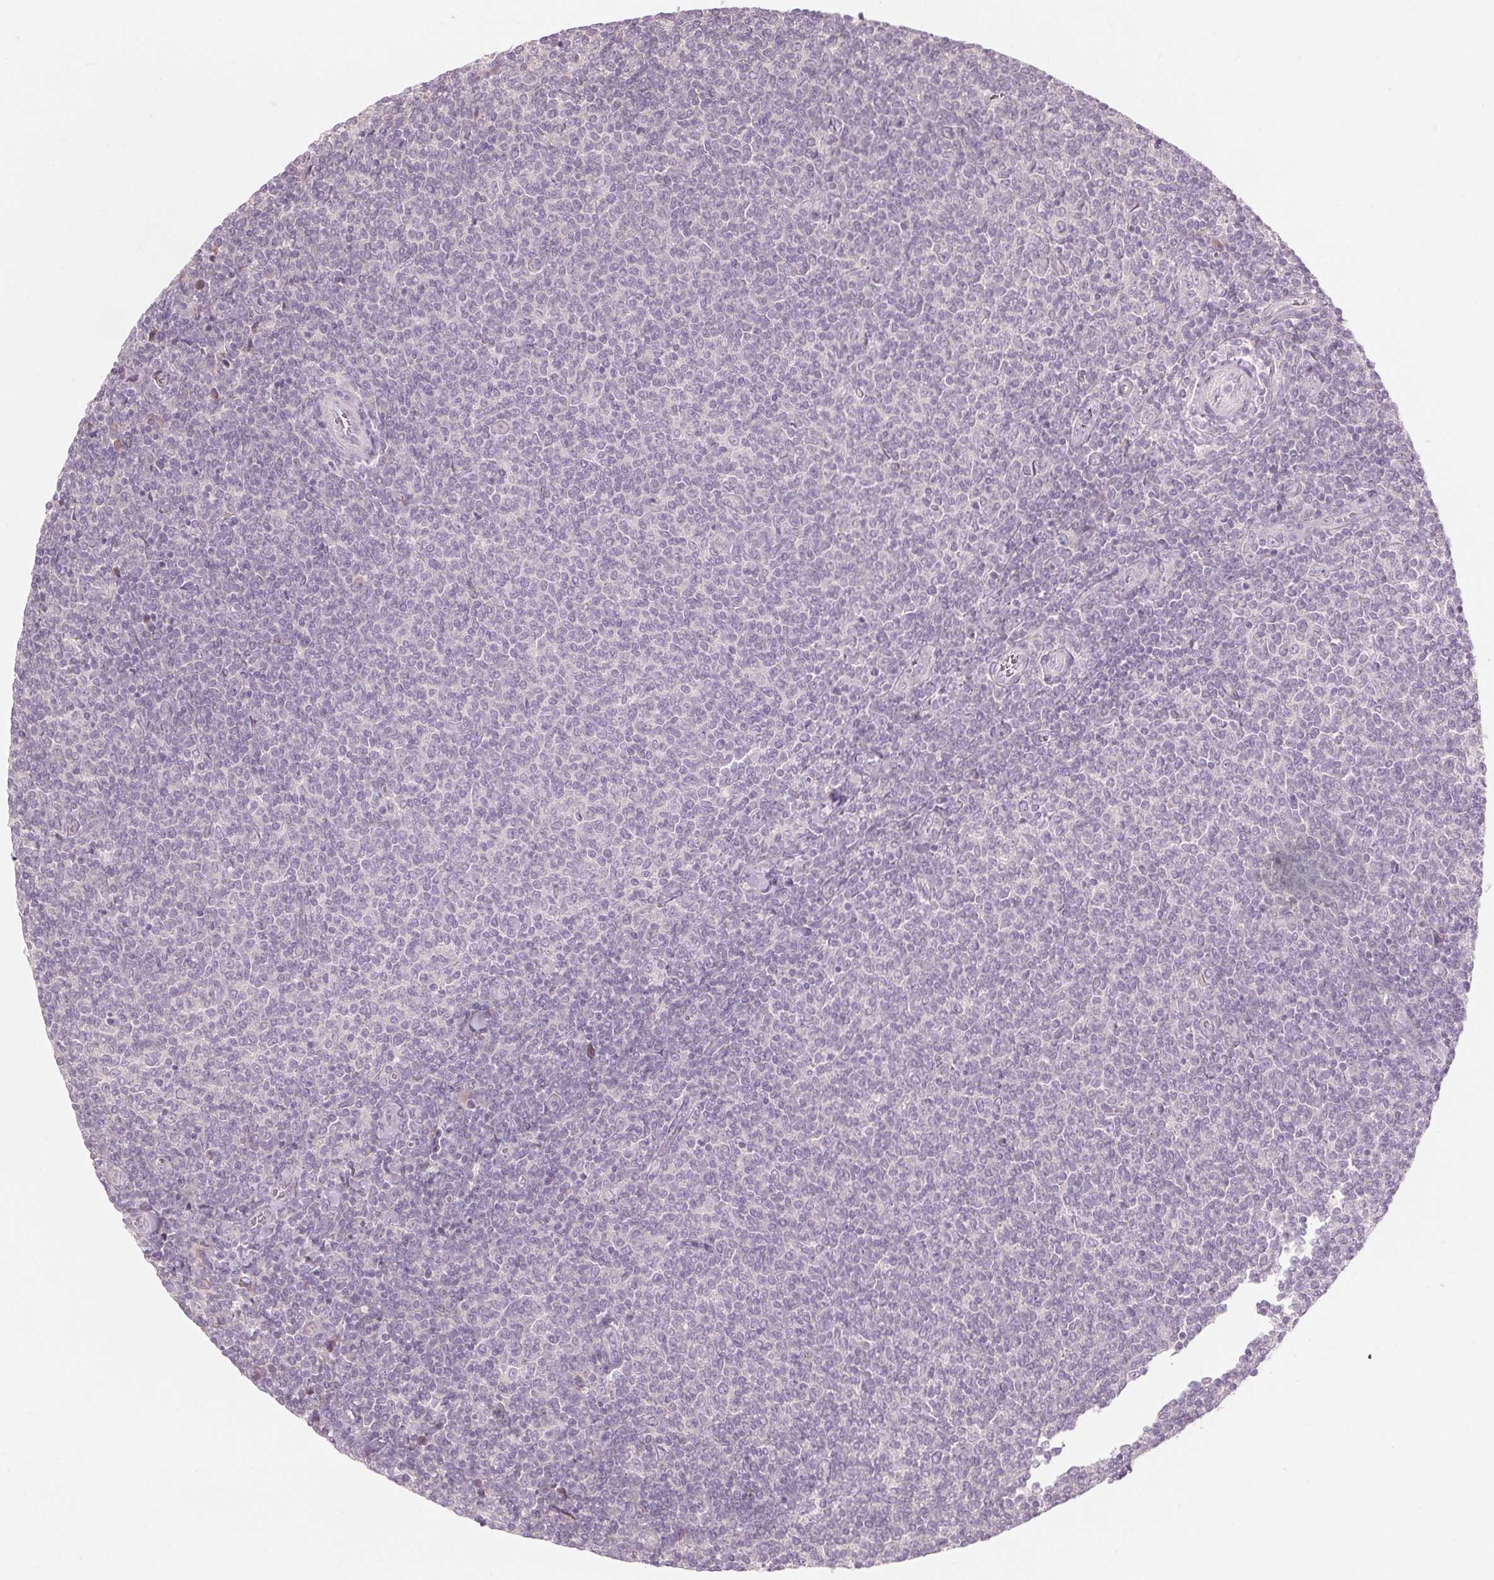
{"staining": {"intensity": "negative", "quantity": "none", "location": "none"}, "tissue": "lymphoma", "cell_type": "Tumor cells", "image_type": "cancer", "snomed": [{"axis": "morphology", "description": "Malignant lymphoma, non-Hodgkin's type, Low grade"}, {"axis": "topography", "description": "Lymph node"}], "caption": "IHC of lymphoma demonstrates no staining in tumor cells.", "gene": "GNMT", "patient": {"sex": "male", "age": 52}}